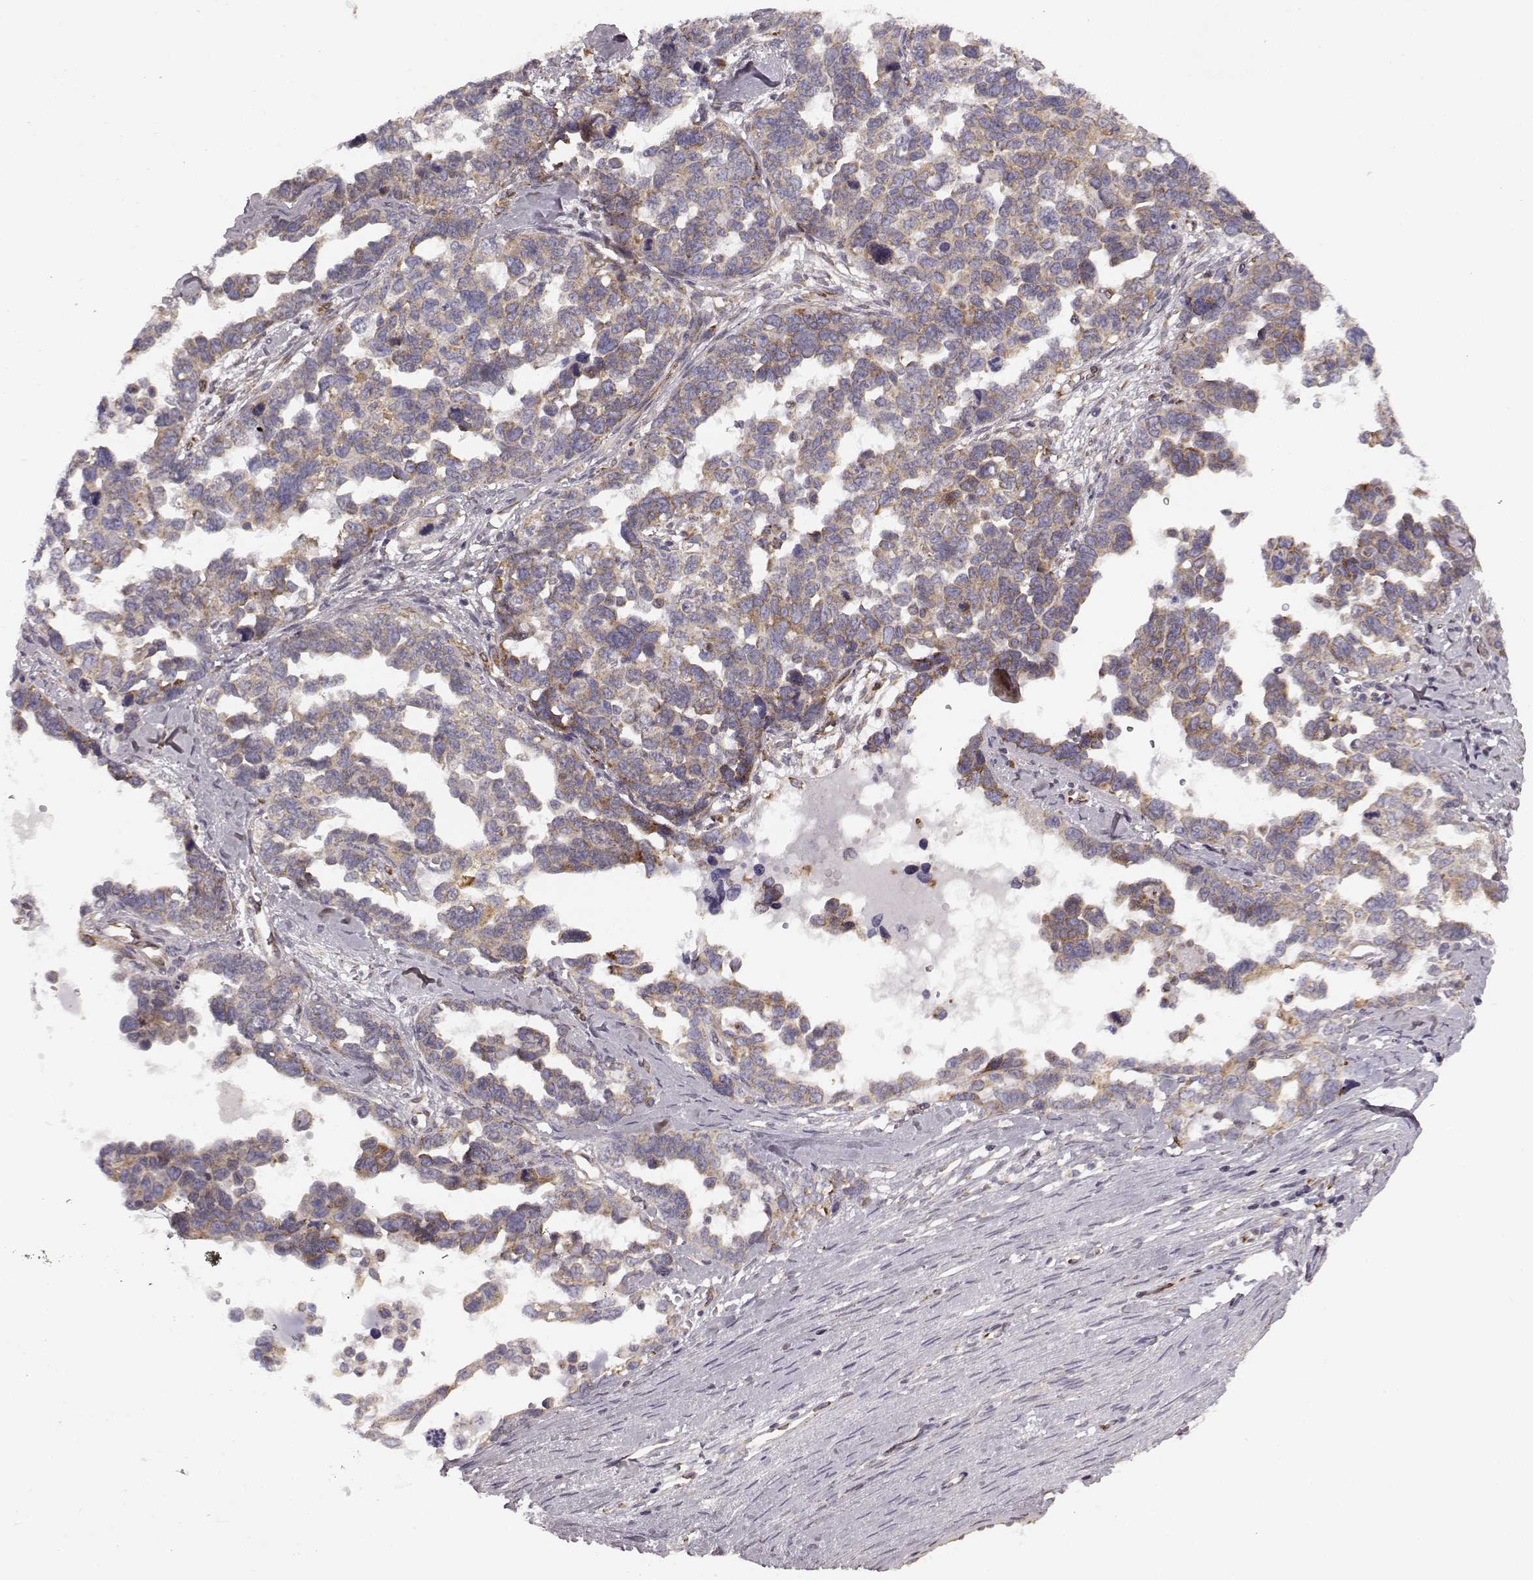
{"staining": {"intensity": "weak", "quantity": ">75%", "location": "cytoplasmic/membranous"}, "tissue": "ovarian cancer", "cell_type": "Tumor cells", "image_type": "cancer", "snomed": [{"axis": "morphology", "description": "Cystadenocarcinoma, serous, NOS"}, {"axis": "topography", "description": "Ovary"}], "caption": "Ovarian cancer was stained to show a protein in brown. There is low levels of weak cytoplasmic/membranous expression in approximately >75% of tumor cells.", "gene": "TMEM14A", "patient": {"sex": "female", "age": 69}}